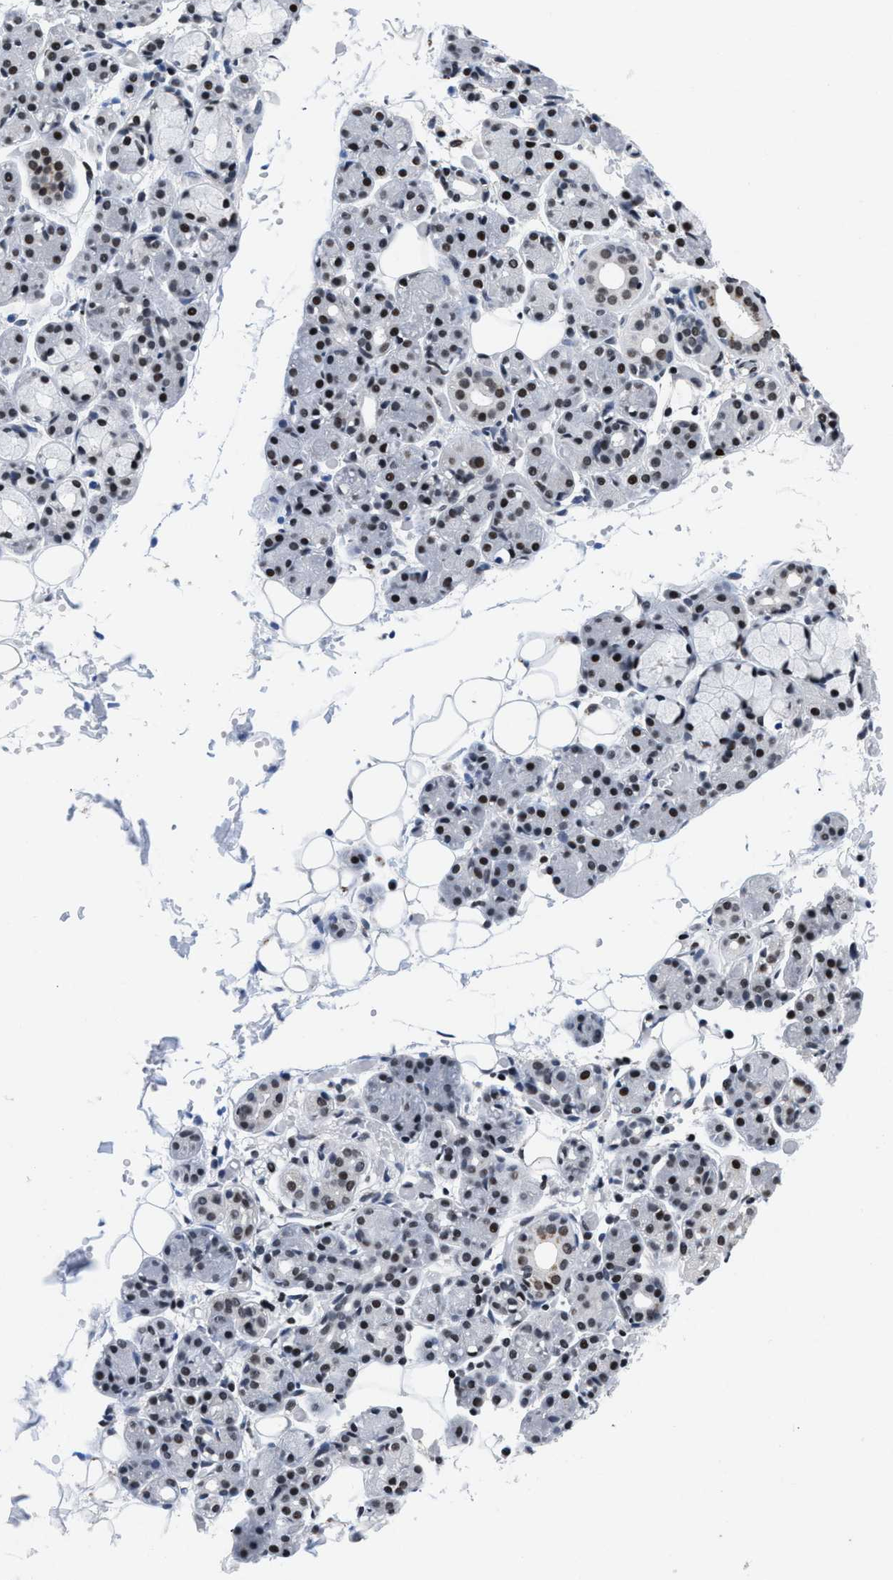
{"staining": {"intensity": "moderate", "quantity": ">75%", "location": "nuclear"}, "tissue": "salivary gland", "cell_type": "Glandular cells", "image_type": "normal", "snomed": [{"axis": "morphology", "description": "Normal tissue, NOS"}, {"axis": "topography", "description": "Salivary gland"}], "caption": "Brown immunohistochemical staining in unremarkable salivary gland demonstrates moderate nuclear expression in about >75% of glandular cells.", "gene": "WDR81", "patient": {"sex": "male", "age": 63}}